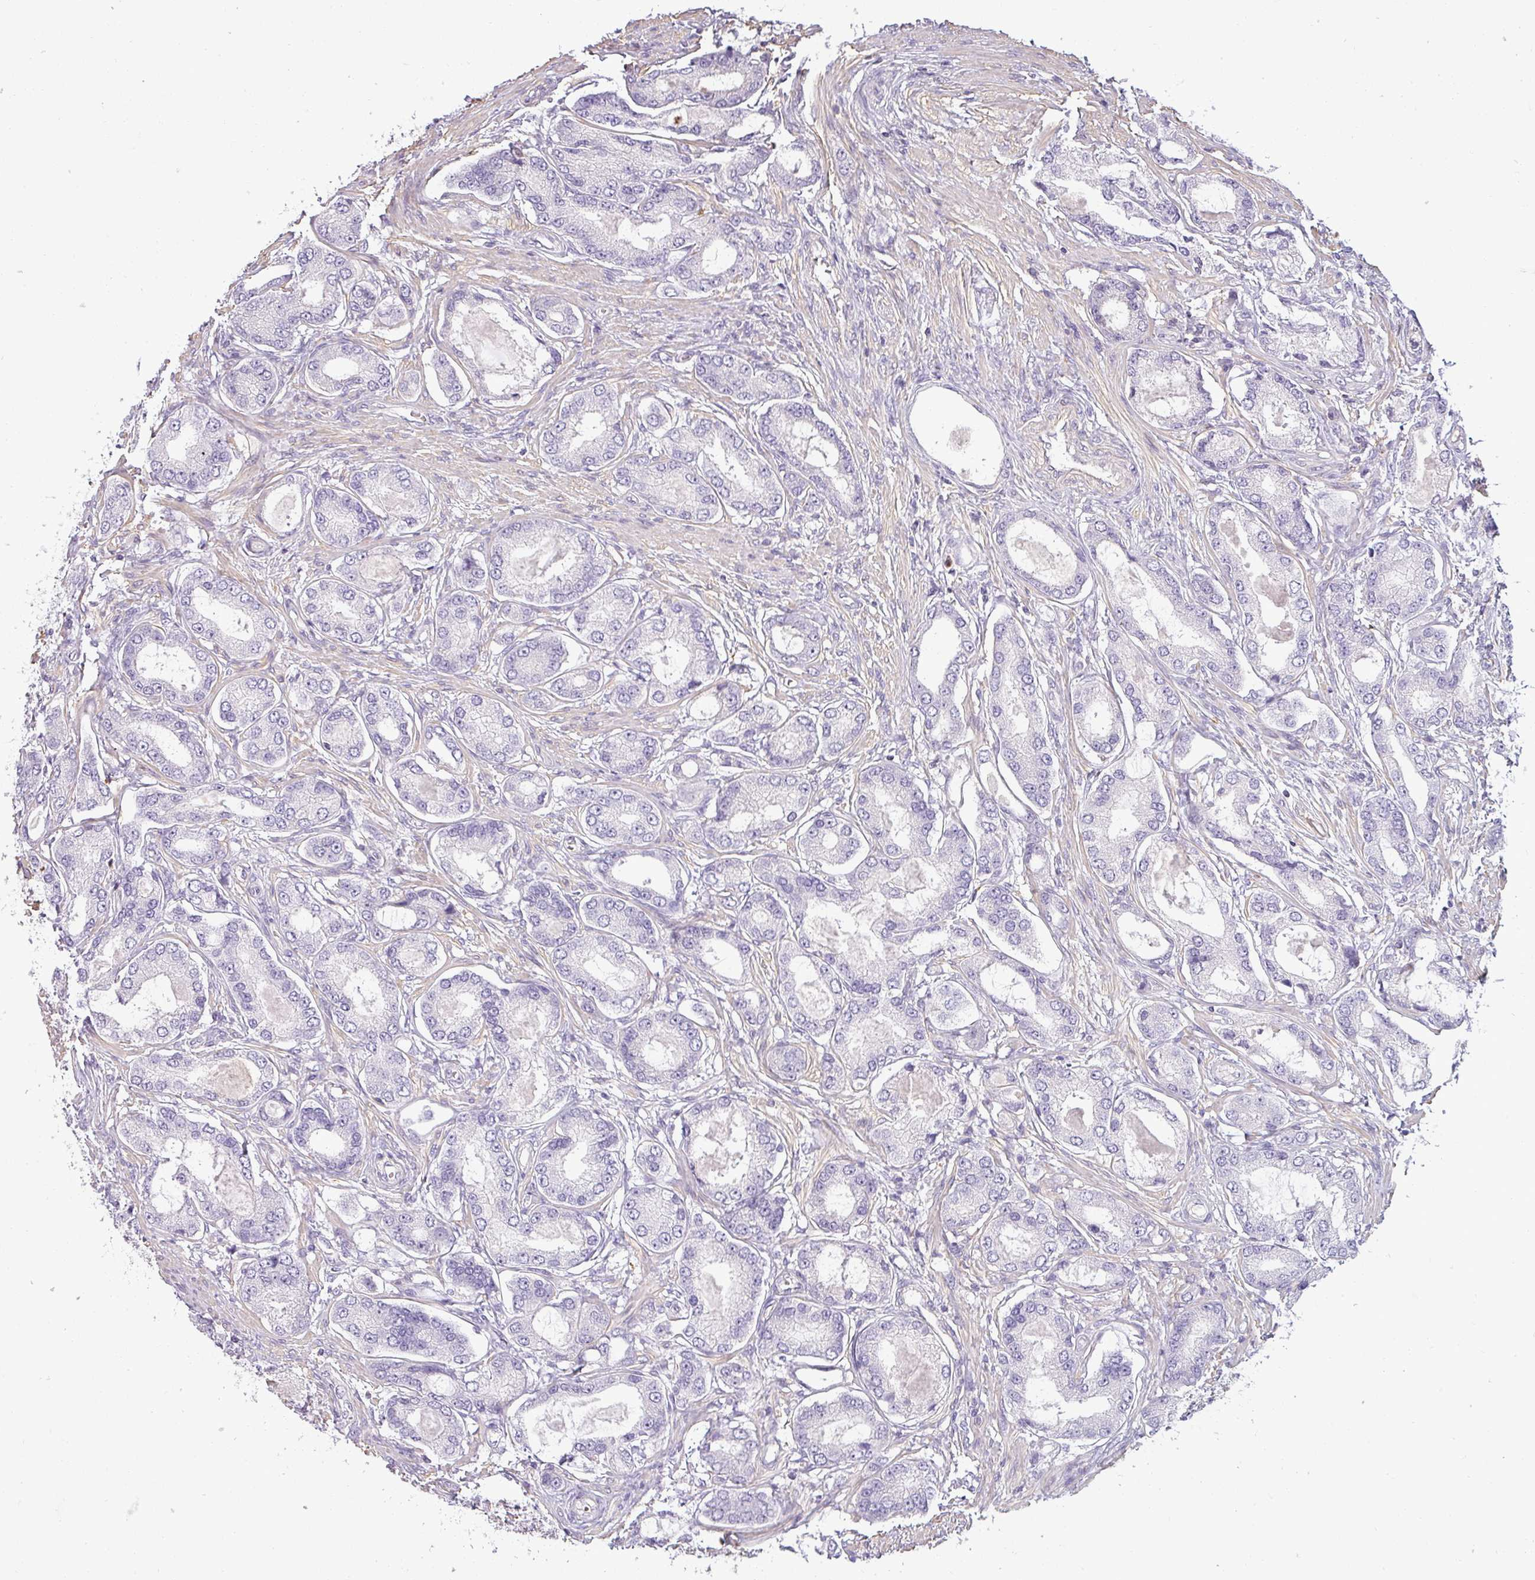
{"staining": {"intensity": "negative", "quantity": "none", "location": "none"}, "tissue": "prostate cancer", "cell_type": "Tumor cells", "image_type": "cancer", "snomed": [{"axis": "morphology", "description": "Adenocarcinoma, High grade"}, {"axis": "topography", "description": "Prostate"}], "caption": "A photomicrograph of high-grade adenocarcinoma (prostate) stained for a protein reveals no brown staining in tumor cells.", "gene": "ZNF835", "patient": {"sex": "male", "age": 69}}